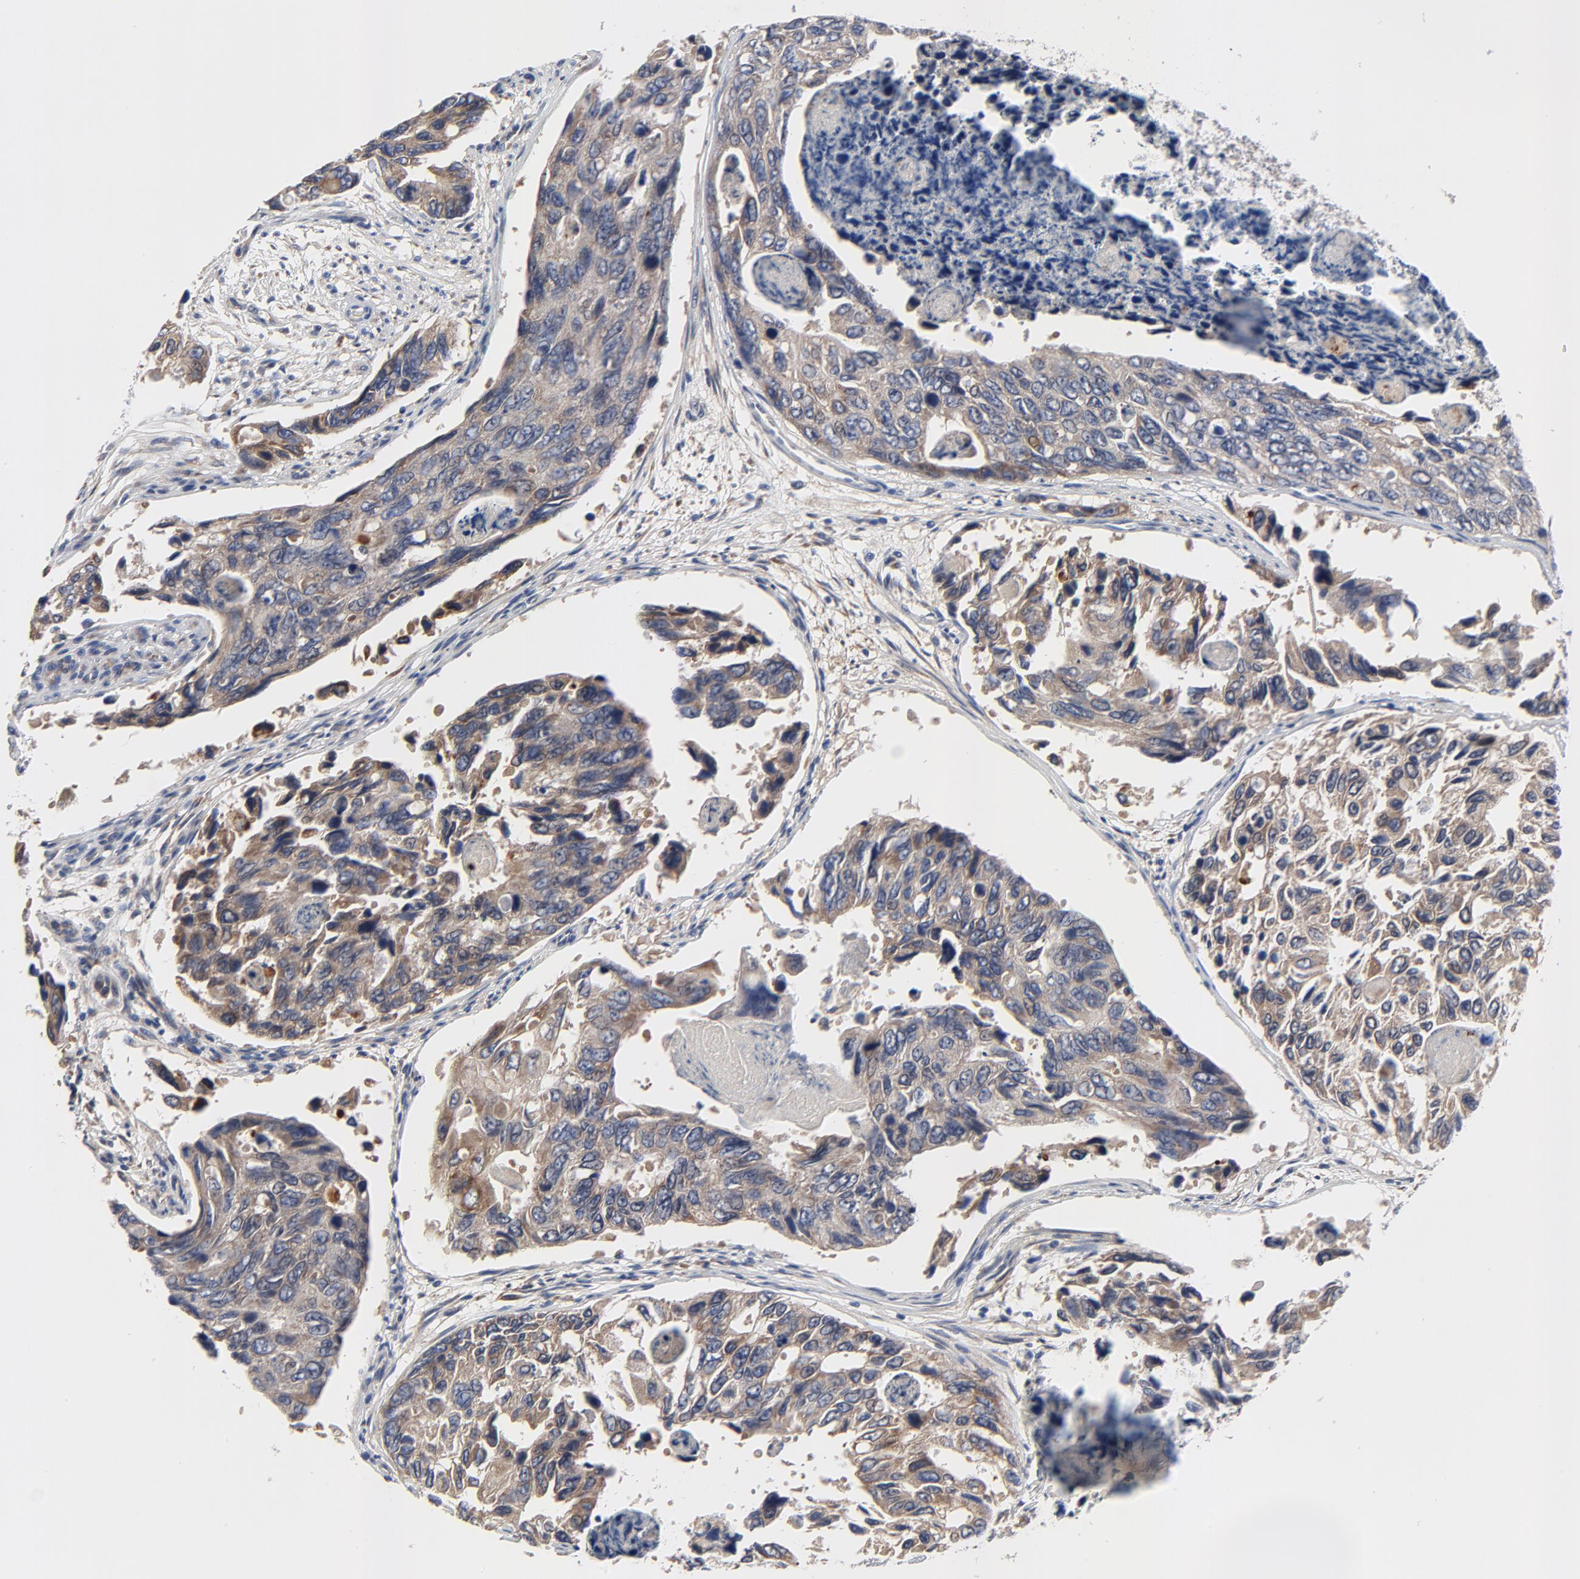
{"staining": {"intensity": "moderate", "quantity": "25%-75%", "location": "cytoplasmic/membranous"}, "tissue": "colorectal cancer", "cell_type": "Tumor cells", "image_type": "cancer", "snomed": [{"axis": "morphology", "description": "Adenocarcinoma, NOS"}, {"axis": "topography", "description": "Colon"}], "caption": "A brown stain highlights moderate cytoplasmic/membranous expression of a protein in human colorectal cancer tumor cells.", "gene": "VAV2", "patient": {"sex": "female", "age": 86}}